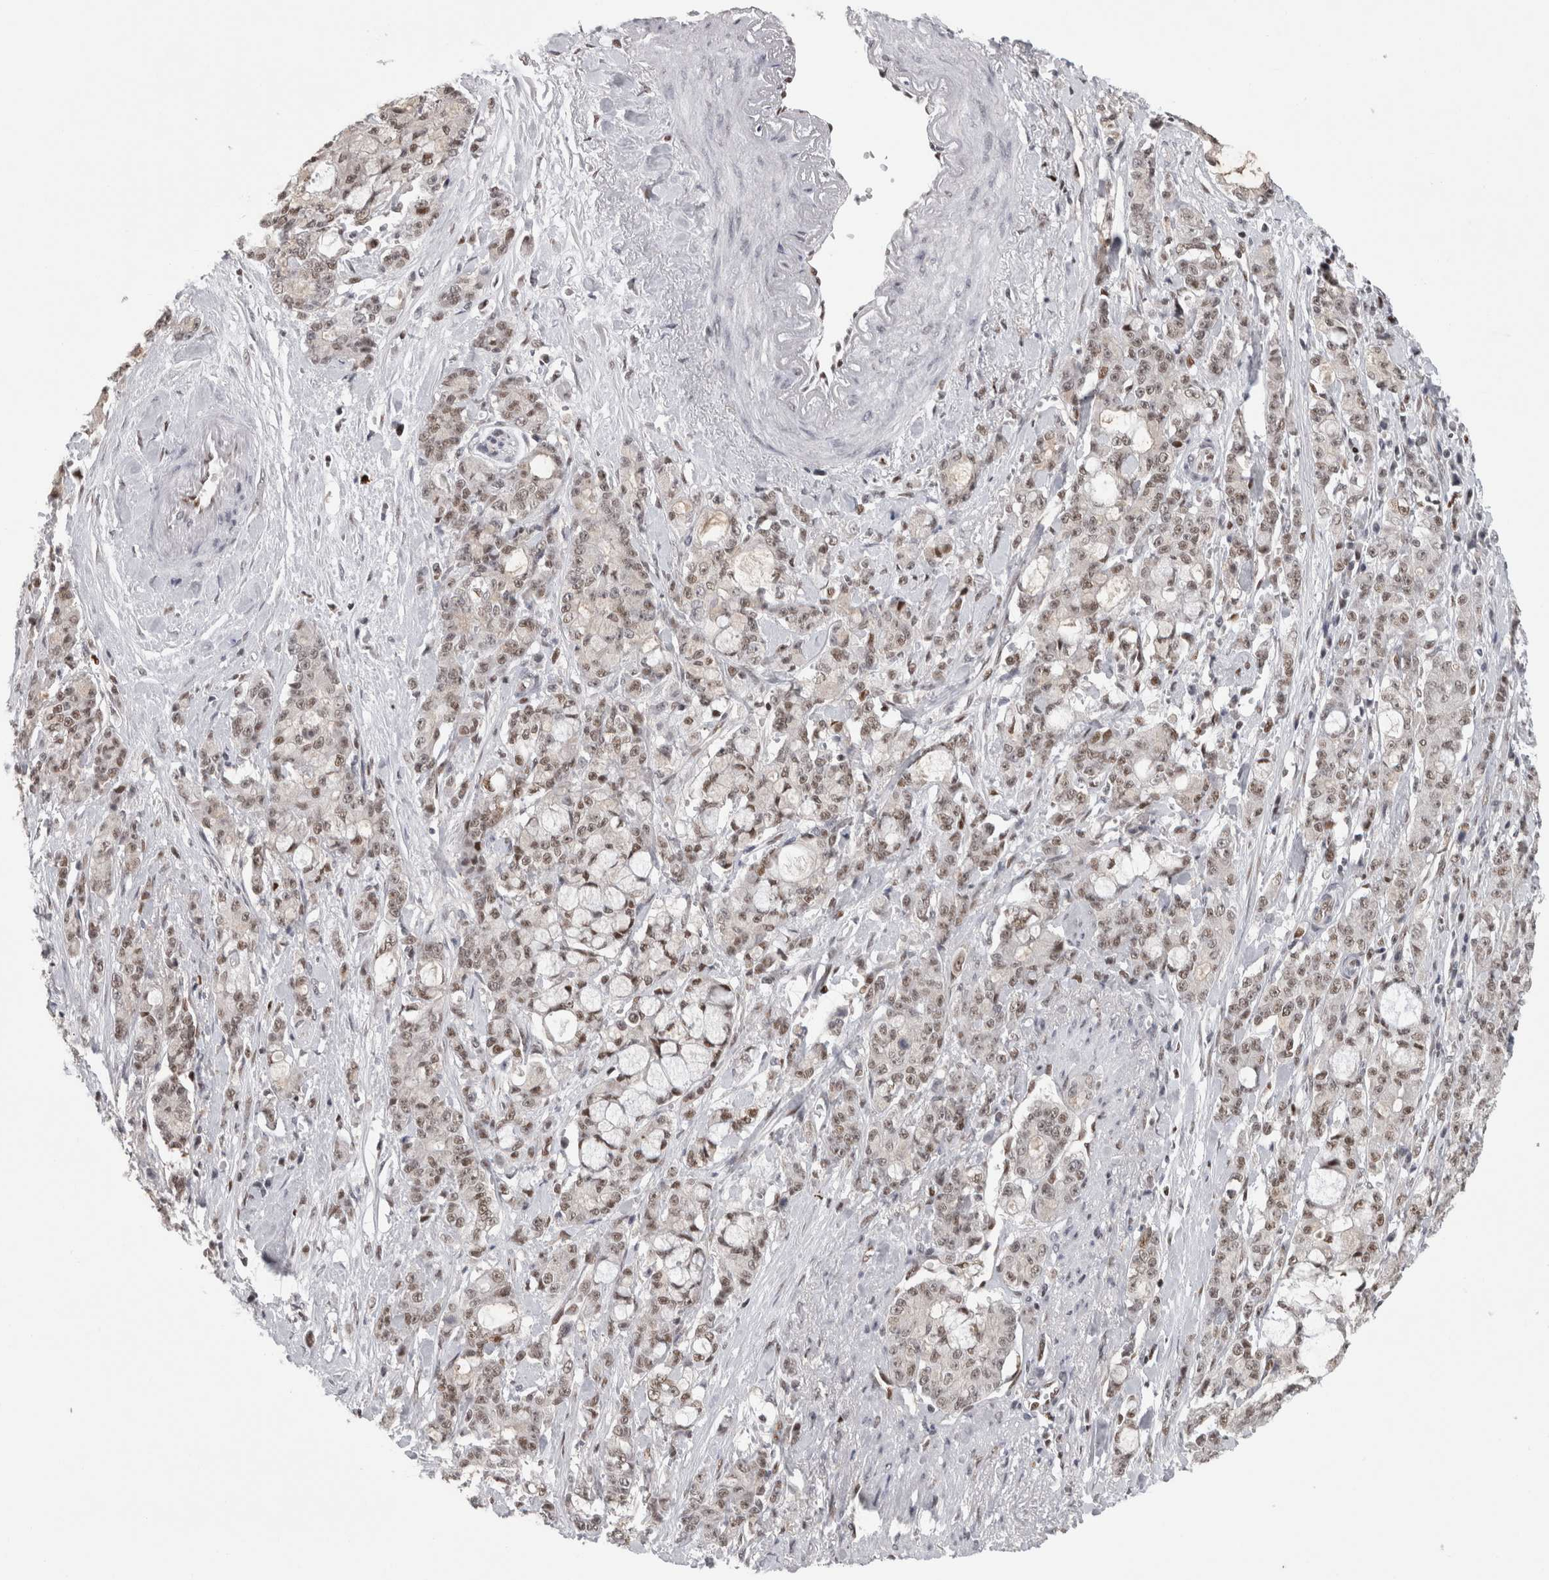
{"staining": {"intensity": "weak", "quantity": "25%-75%", "location": "nuclear"}, "tissue": "pancreatic cancer", "cell_type": "Tumor cells", "image_type": "cancer", "snomed": [{"axis": "morphology", "description": "Adenocarcinoma, NOS"}, {"axis": "topography", "description": "Pancreas"}], "caption": "The immunohistochemical stain labels weak nuclear positivity in tumor cells of pancreatic cancer tissue.", "gene": "SRARP", "patient": {"sex": "female", "age": 73}}